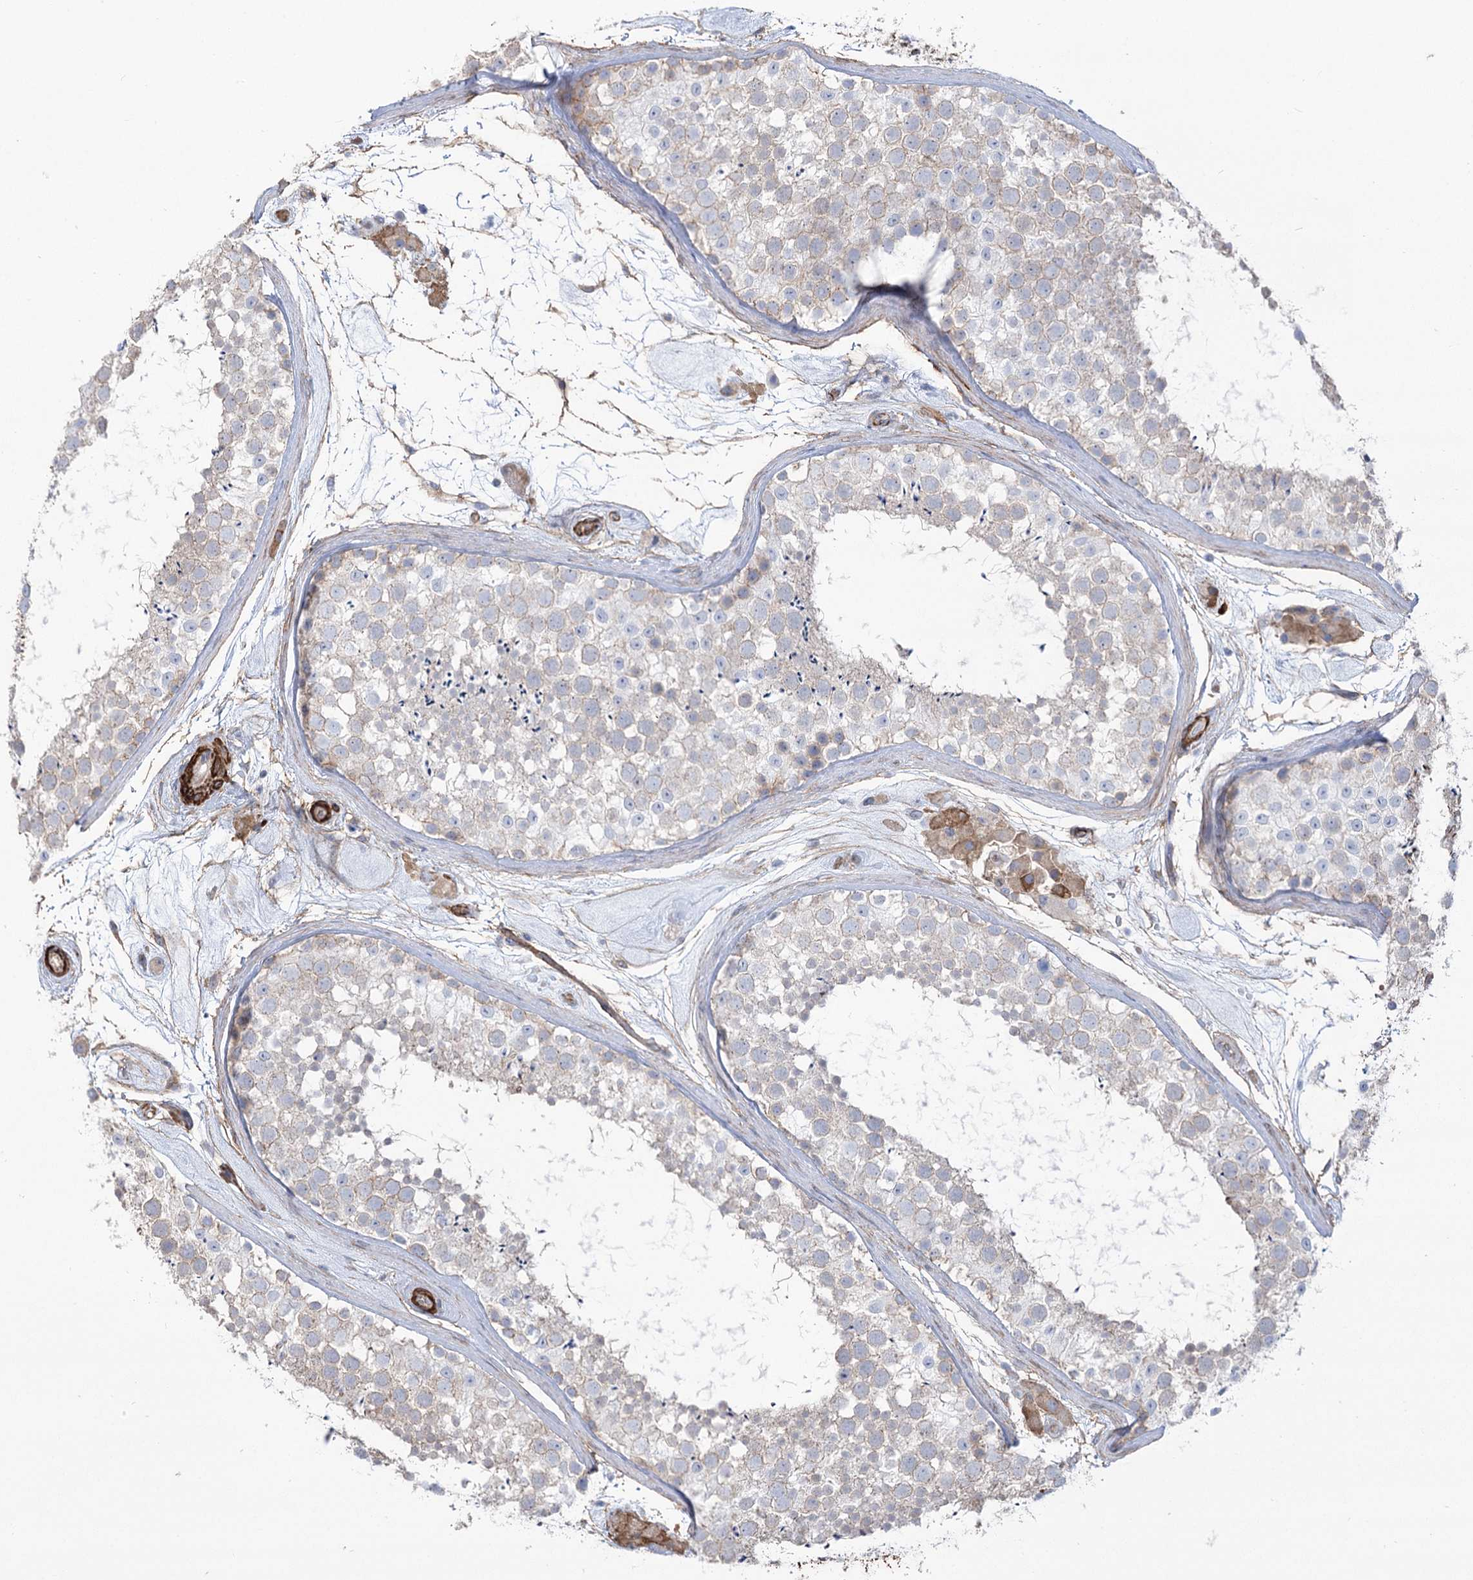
{"staining": {"intensity": "weak", "quantity": "<25%", "location": "cytoplasmic/membranous"}, "tissue": "testis", "cell_type": "Cells in seminiferous ducts", "image_type": "normal", "snomed": [{"axis": "morphology", "description": "Normal tissue, NOS"}, {"axis": "topography", "description": "Testis"}], "caption": "Immunohistochemistry histopathology image of benign human testis stained for a protein (brown), which displays no expression in cells in seminiferous ducts.", "gene": "PLEKHA5", "patient": {"sex": "male", "age": 46}}